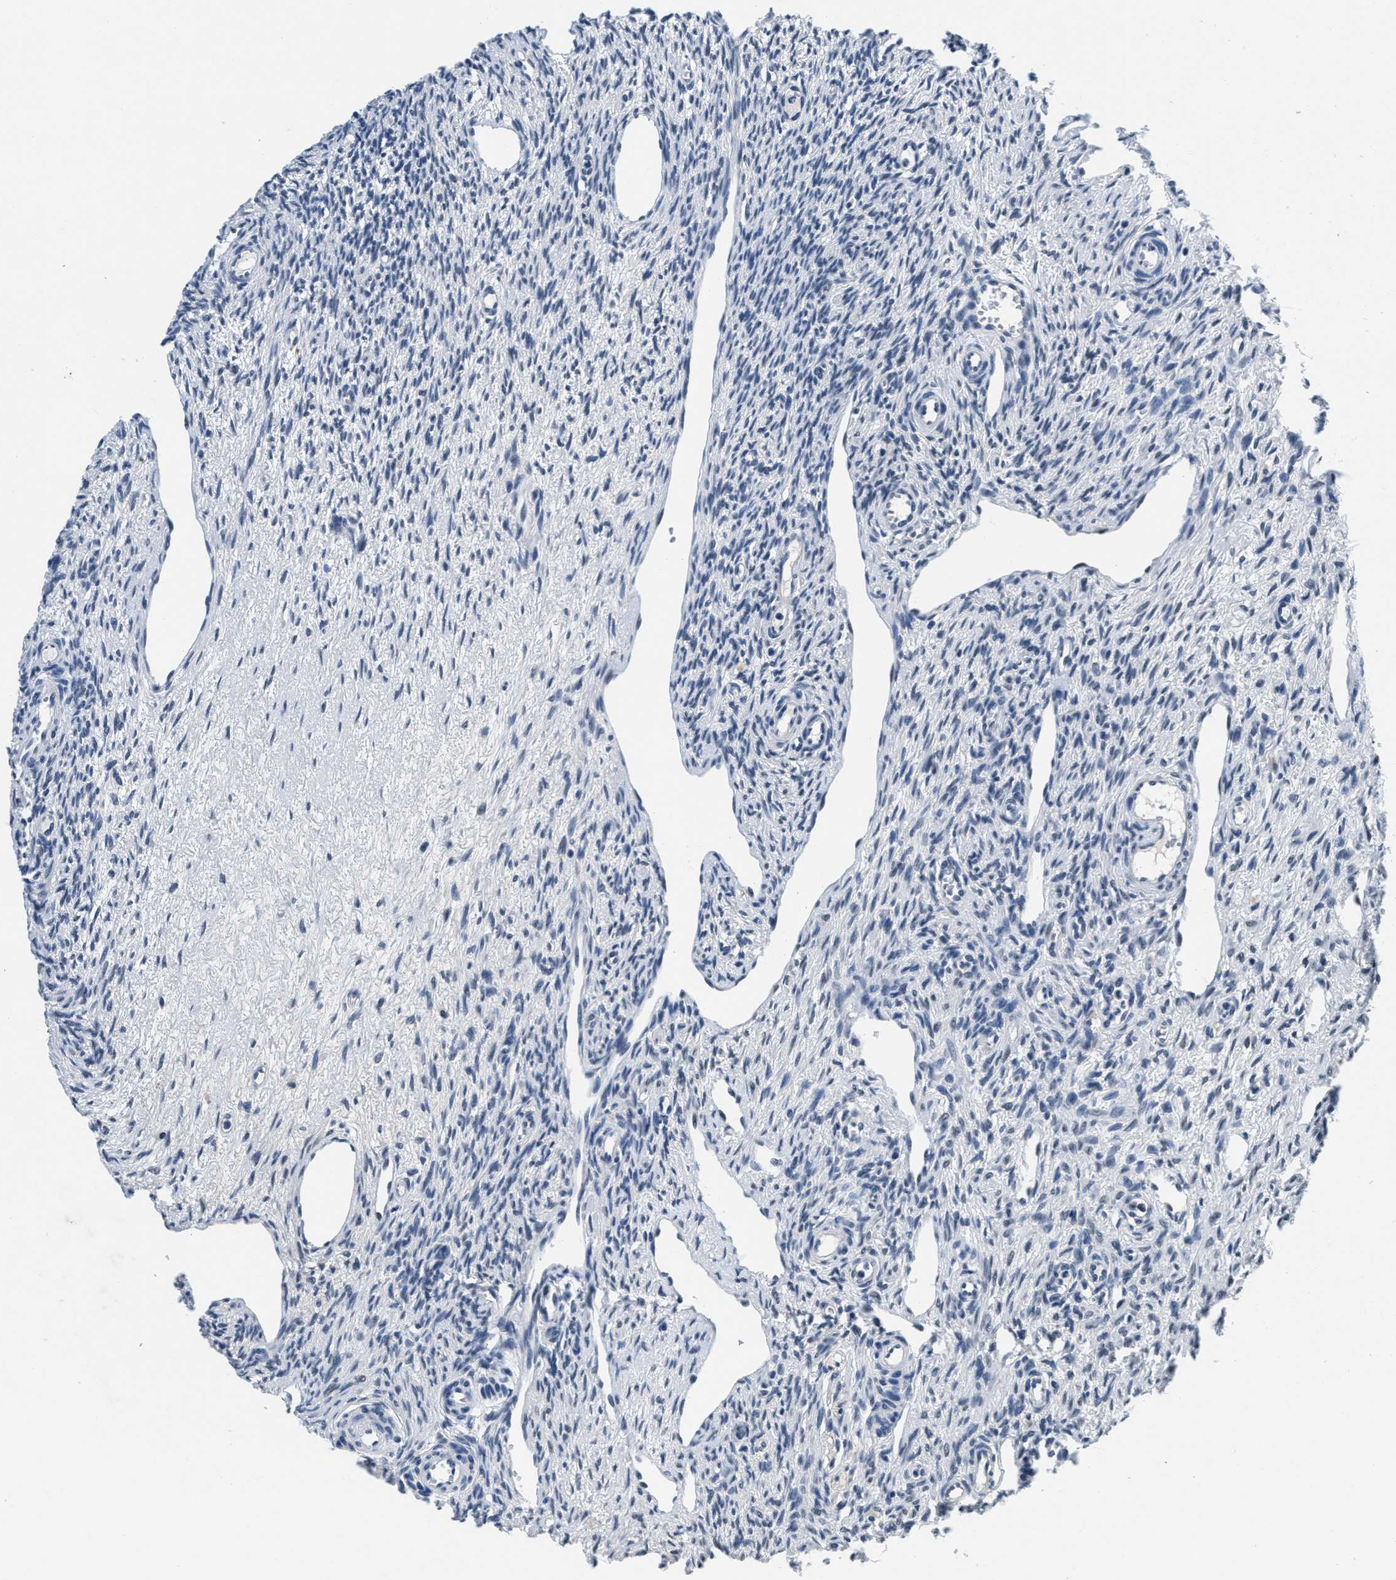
{"staining": {"intensity": "negative", "quantity": "none", "location": "none"}, "tissue": "ovary", "cell_type": "Follicle cells", "image_type": "normal", "snomed": [{"axis": "morphology", "description": "Normal tissue, NOS"}, {"axis": "topography", "description": "Ovary"}], "caption": "IHC histopathology image of benign ovary: ovary stained with DAB (3,3'-diaminobenzidine) displays no significant protein staining in follicle cells.", "gene": "HS3ST2", "patient": {"sex": "female", "age": 33}}